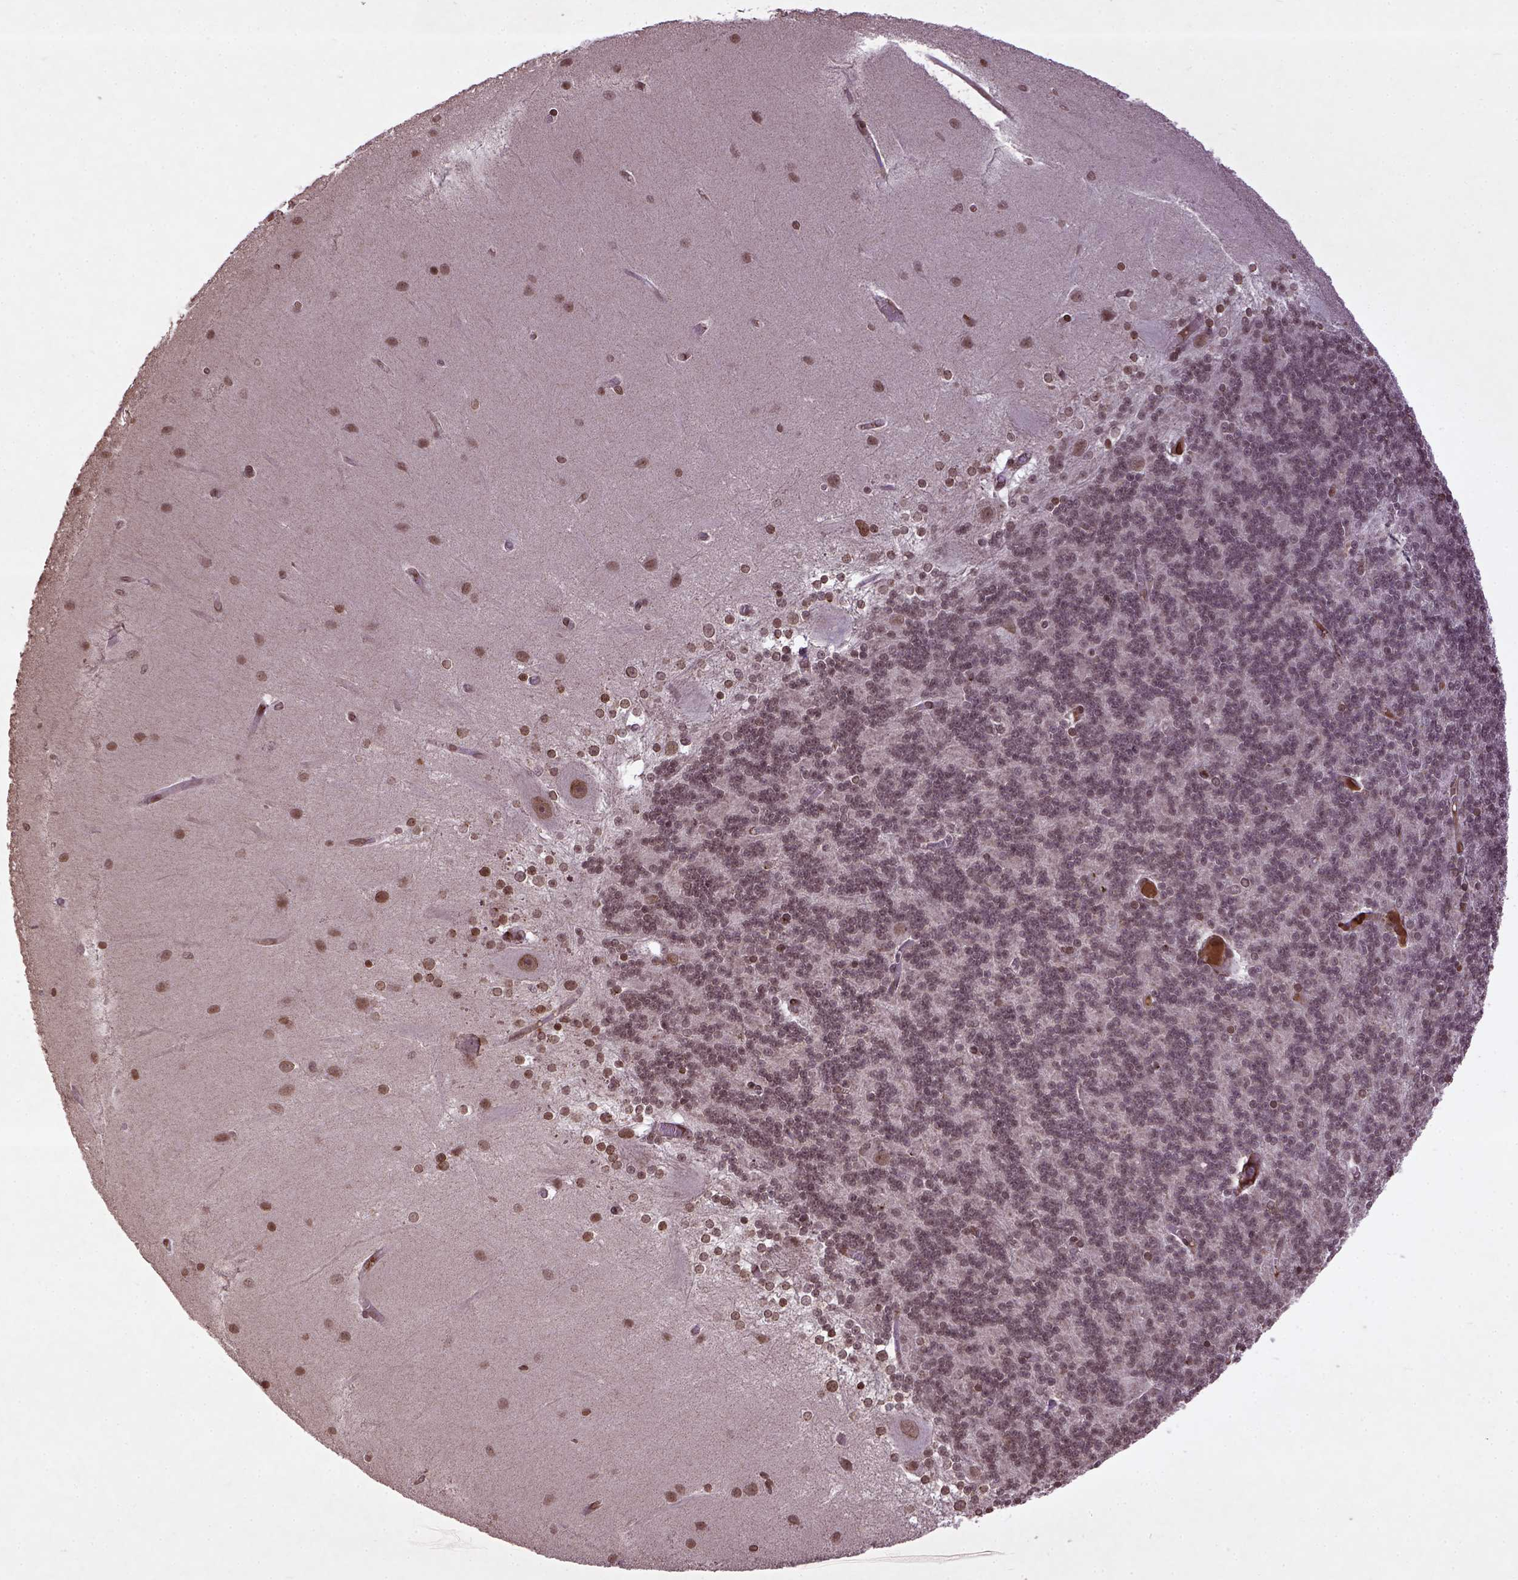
{"staining": {"intensity": "weak", "quantity": "25%-75%", "location": "nuclear"}, "tissue": "cerebellum", "cell_type": "Cells in granular layer", "image_type": "normal", "snomed": [{"axis": "morphology", "description": "Normal tissue, NOS"}, {"axis": "topography", "description": "Cerebellum"}], "caption": "The photomicrograph reveals immunohistochemical staining of normal cerebellum. There is weak nuclear expression is appreciated in approximately 25%-75% of cells in granular layer. (Stains: DAB in brown, nuclei in blue, Microscopy: brightfield microscopy at high magnification).", "gene": "BANF1", "patient": {"sex": "female", "age": 54}}